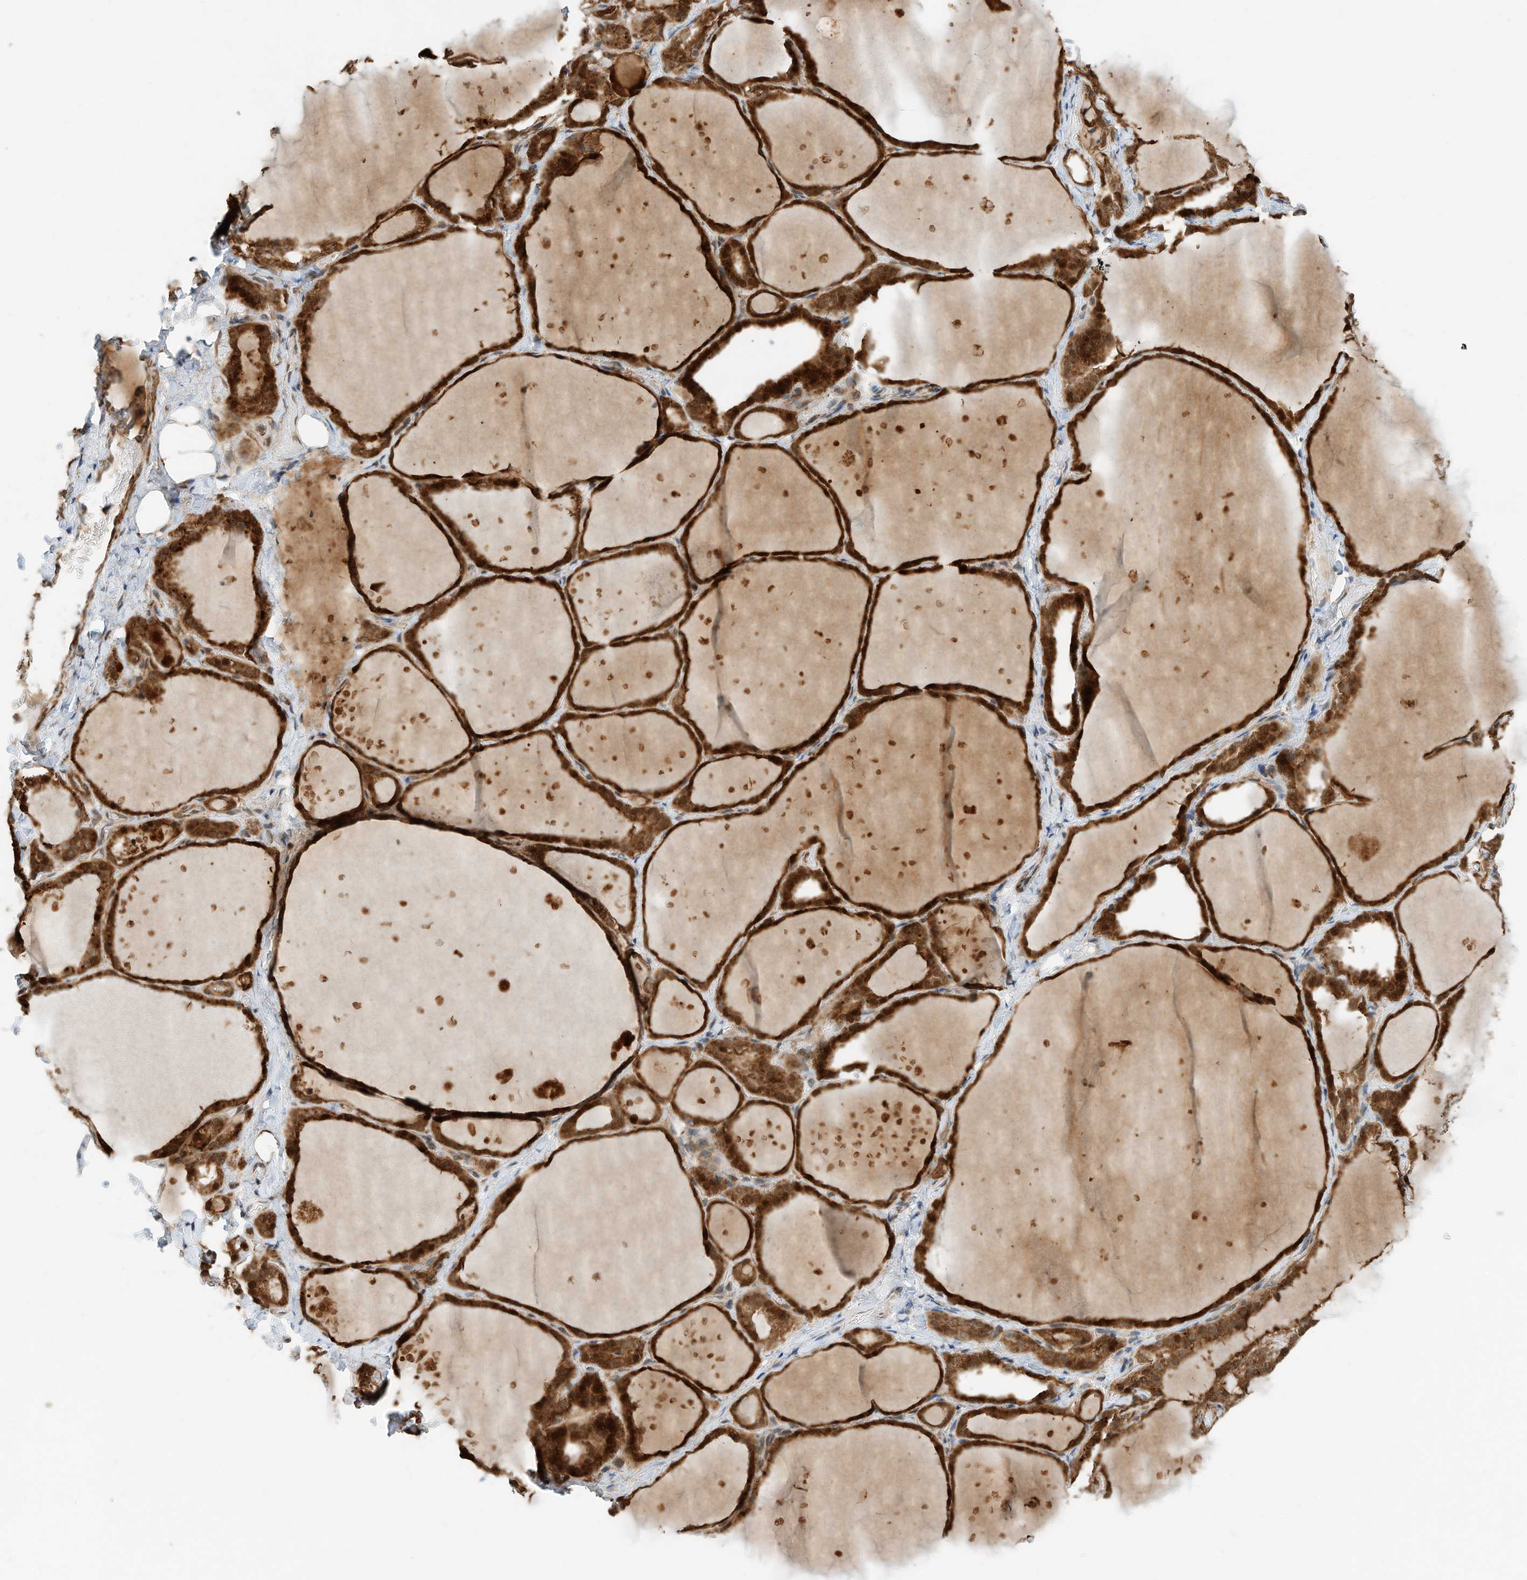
{"staining": {"intensity": "strong", "quantity": ">75%", "location": "cytoplasmic/membranous"}, "tissue": "thyroid gland", "cell_type": "Glandular cells", "image_type": "normal", "snomed": [{"axis": "morphology", "description": "Normal tissue, NOS"}, {"axis": "topography", "description": "Thyroid gland"}], "caption": "Glandular cells reveal strong cytoplasmic/membranous positivity in approximately >75% of cells in normal thyroid gland. The protein of interest is stained brown, and the nuclei are stained in blue (DAB IHC with brightfield microscopy, high magnification).", "gene": "CPAMD8", "patient": {"sex": "female", "age": 44}}